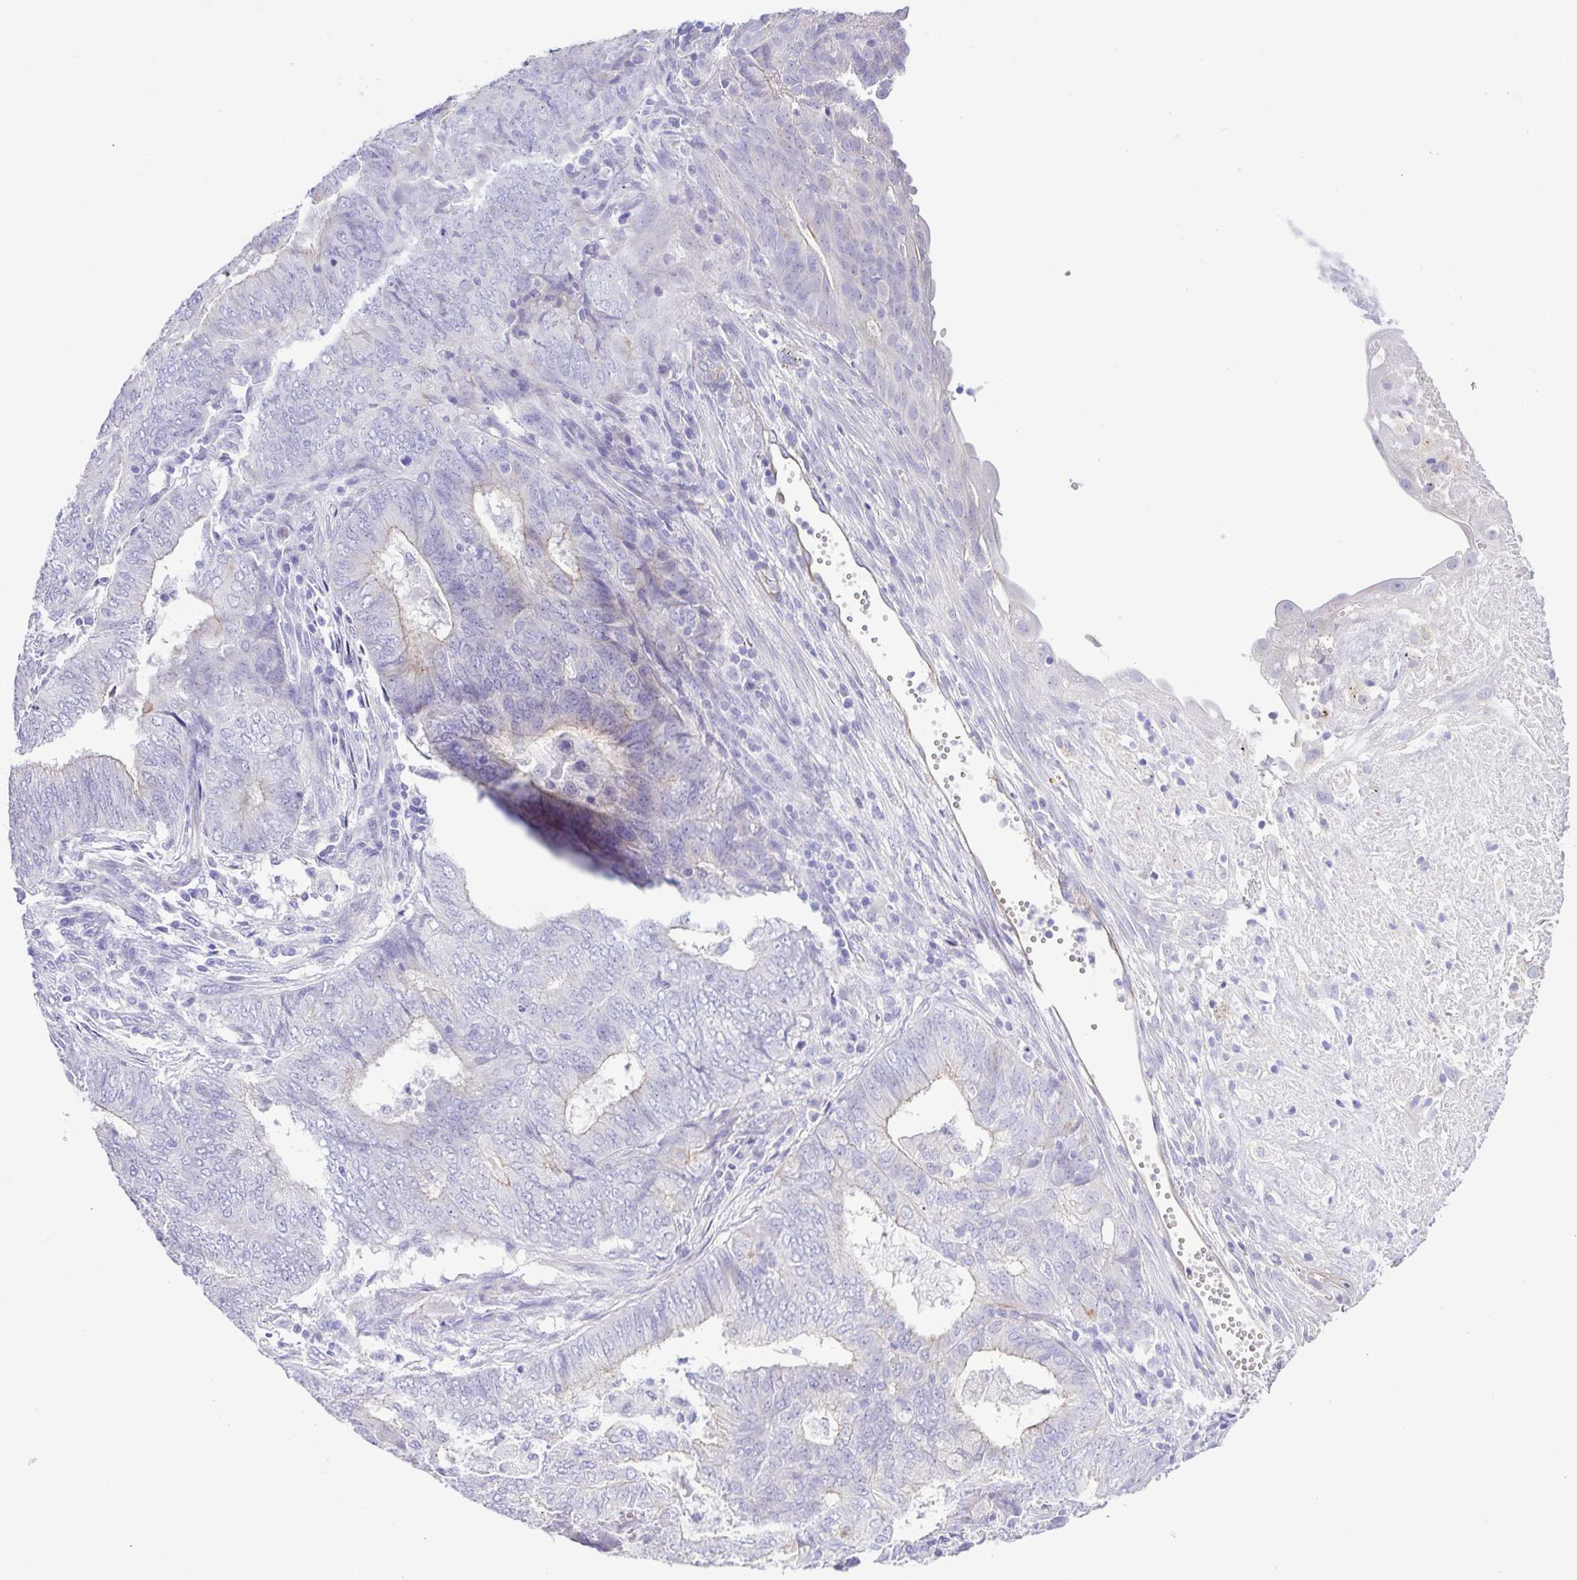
{"staining": {"intensity": "negative", "quantity": "none", "location": "none"}, "tissue": "endometrial cancer", "cell_type": "Tumor cells", "image_type": "cancer", "snomed": [{"axis": "morphology", "description": "Adenocarcinoma, NOS"}, {"axis": "topography", "description": "Endometrium"}], "caption": "Tumor cells show no significant staining in endometrial cancer.", "gene": "CYP11A1", "patient": {"sex": "female", "age": 62}}